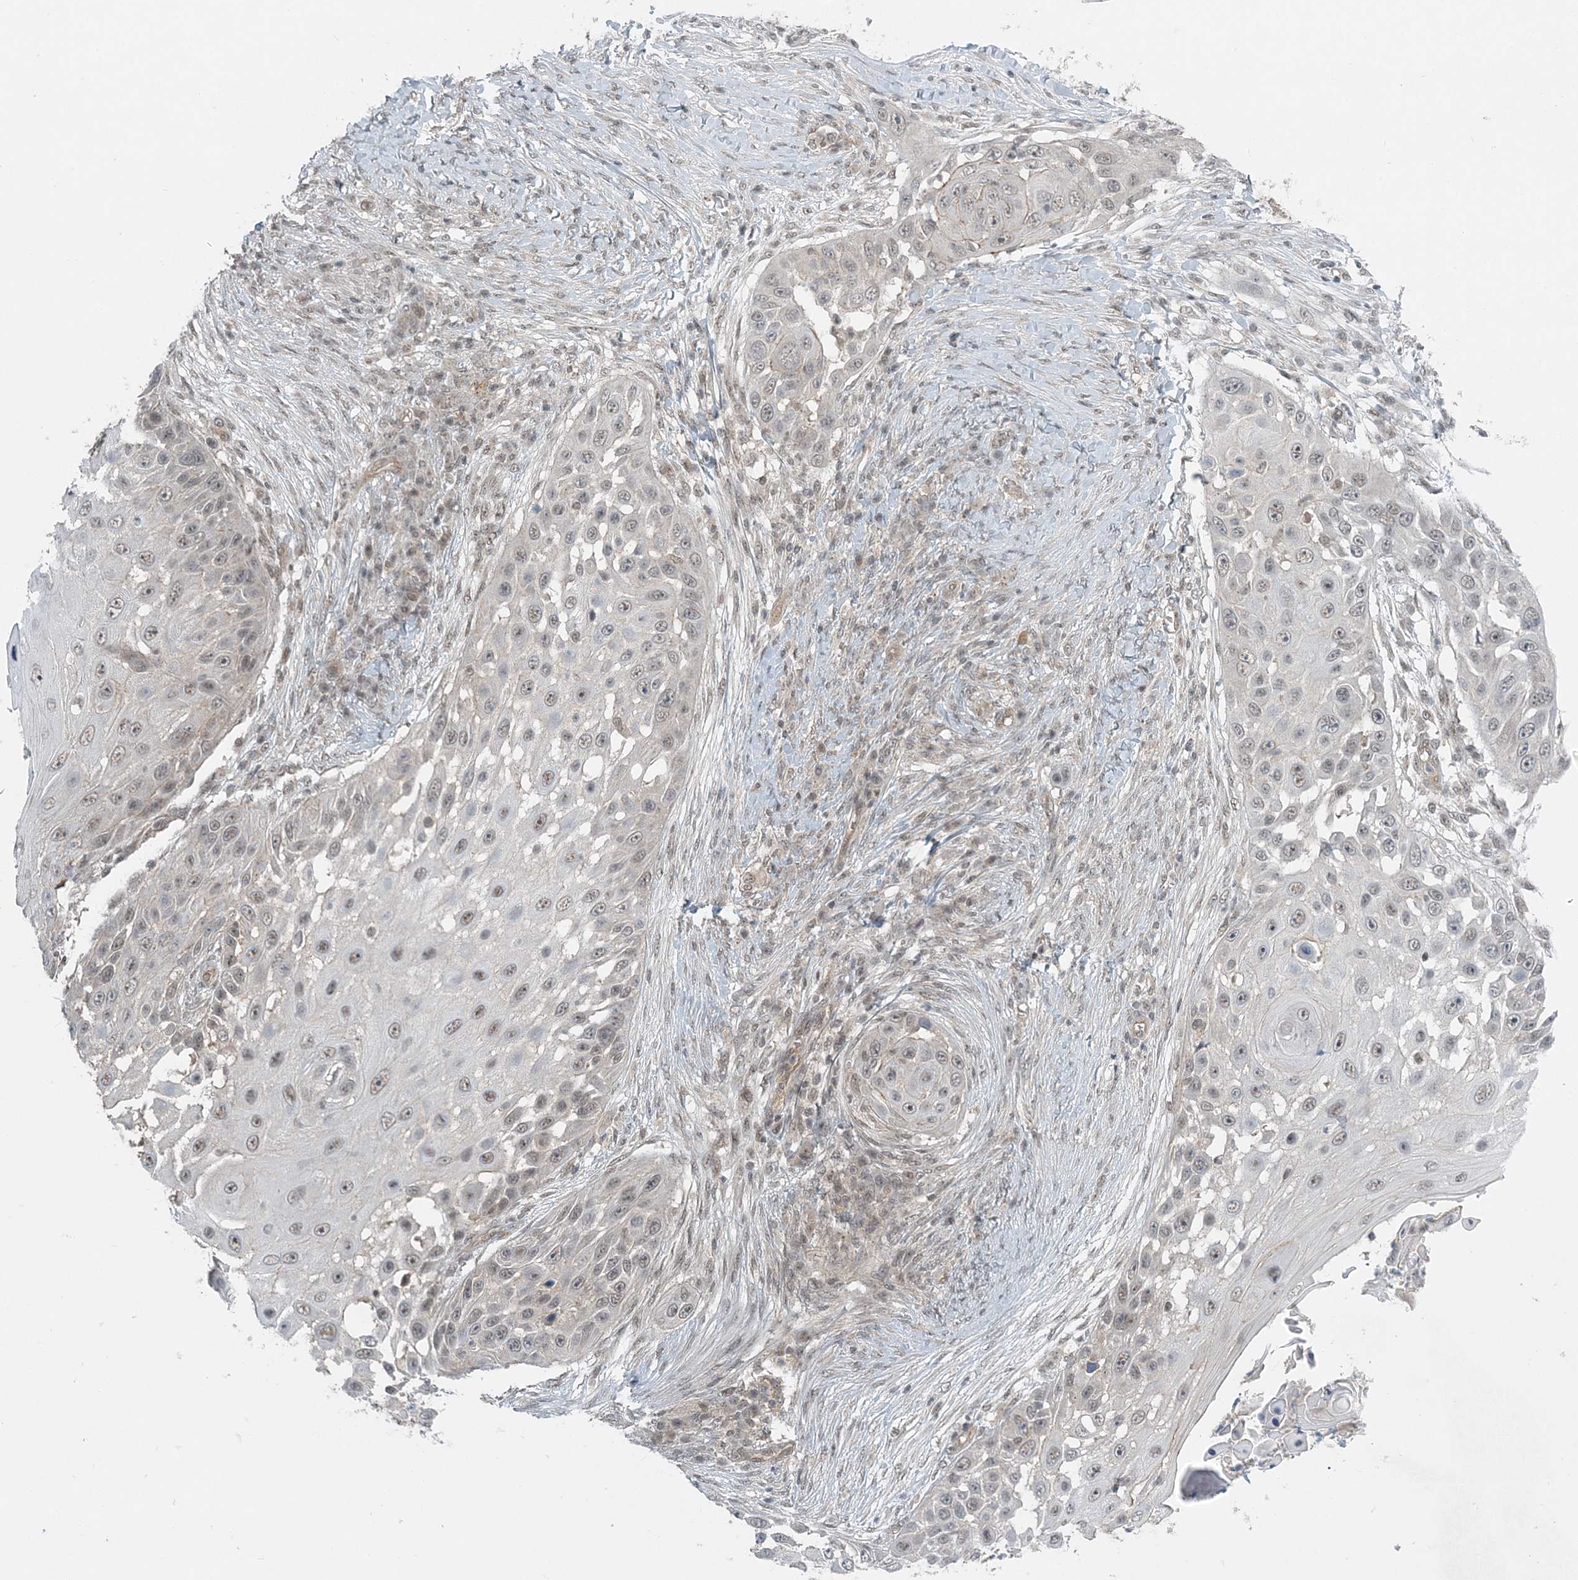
{"staining": {"intensity": "moderate", "quantity": "<25%", "location": "cytoplasmic/membranous"}, "tissue": "skin cancer", "cell_type": "Tumor cells", "image_type": "cancer", "snomed": [{"axis": "morphology", "description": "Squamous cell carcinoma, NOS"}, {"axis": "topography", "description": "Skin"}], "caption": "Approximately <25% of tumor cells in skin cancer (squamous cell carcinoma) demonstrate moderate cytoplasmic/membranous protein positivity as visualized by brown immunohistochemical staining.", "gene": "ATP11A", "patient": {"sex": "female", "age": 44}}